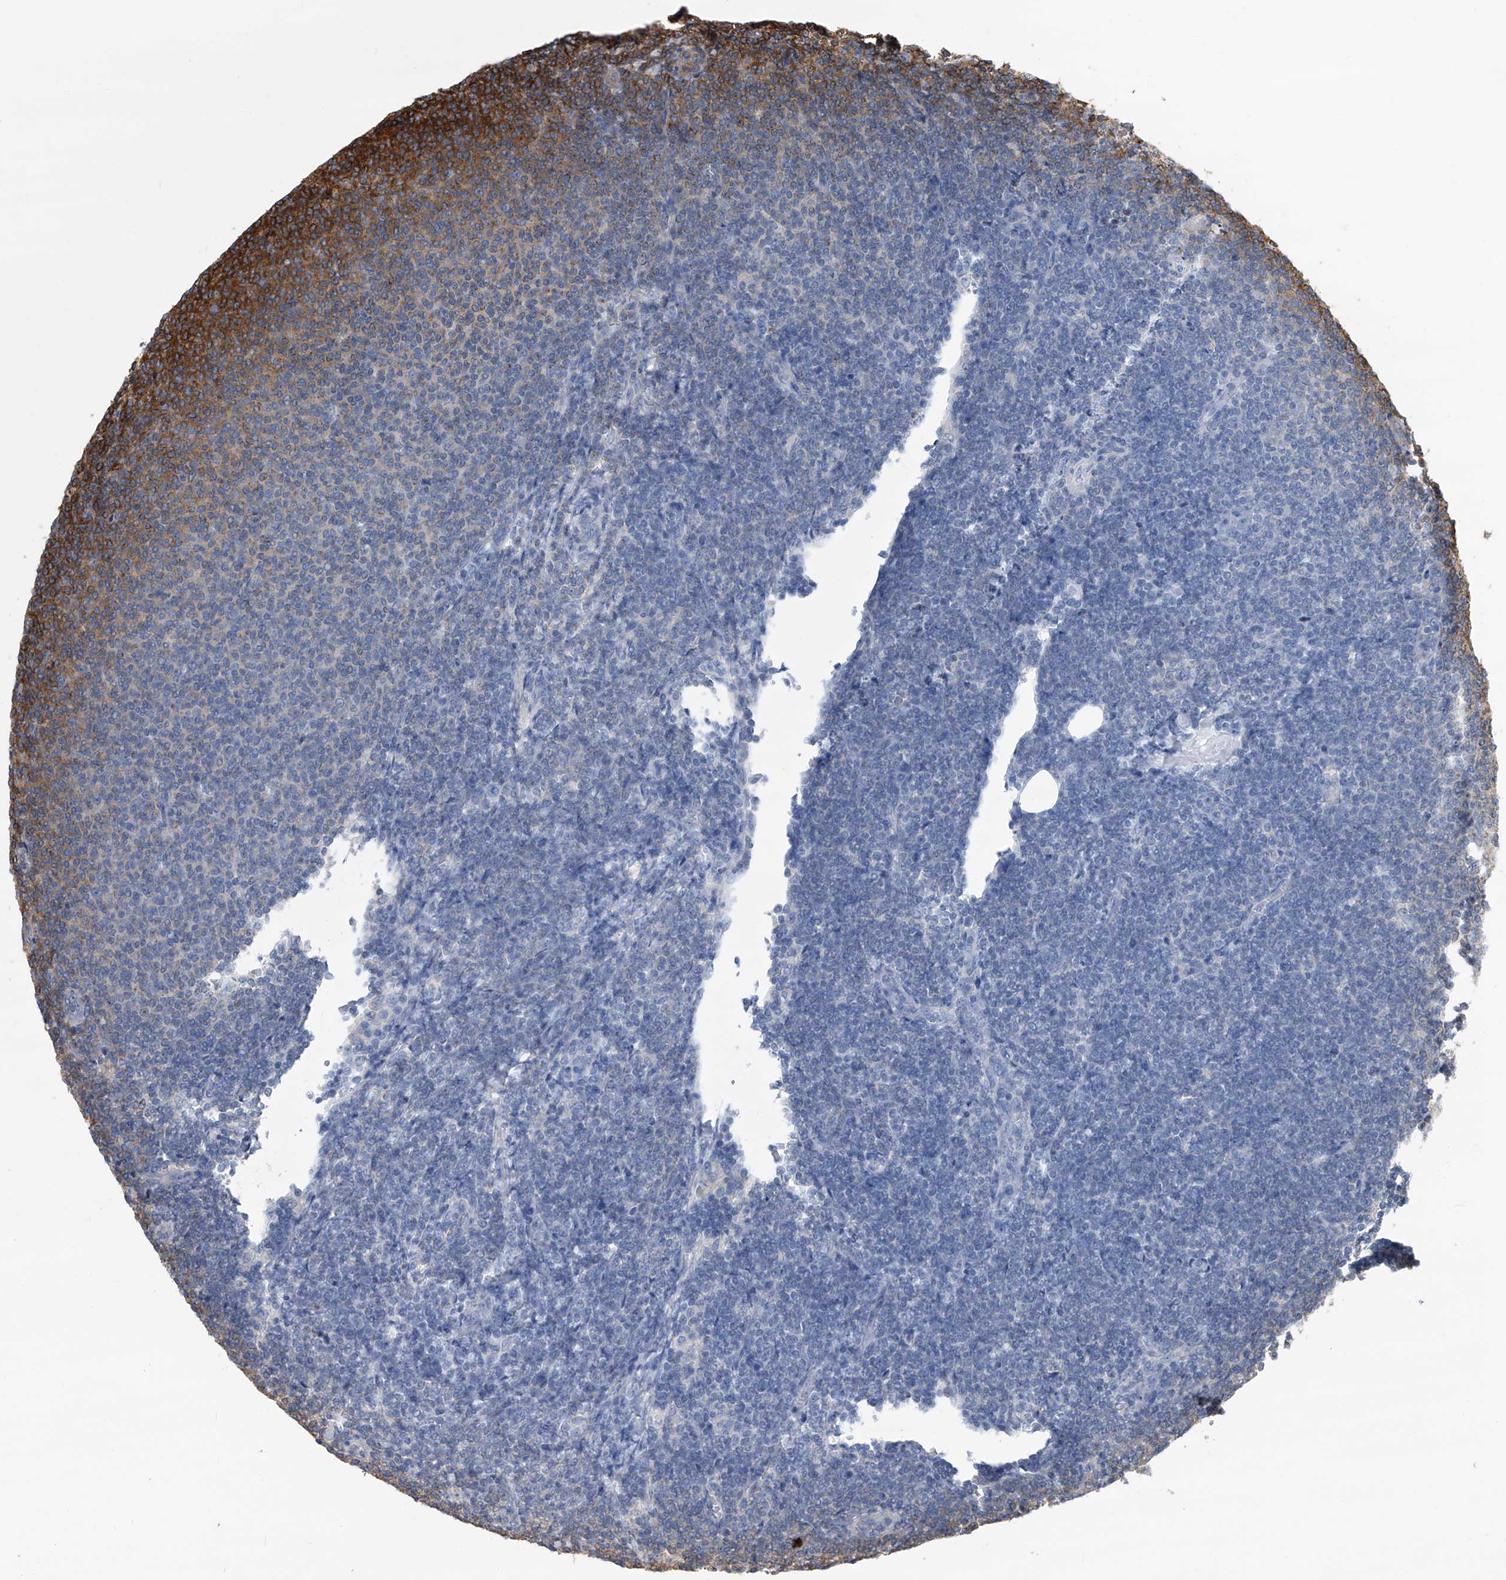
{"staining": {"intensity": "strong", "quantity": "<25%", "location": "cytoplasmic/membranous"}, "tissue": "lymphoma", "cell_type": "Tumor cells", "image_type": "cancer", "snomed": [{"axis": "morphology", "description": "Malignant lymphoma, non-Hodgkin's type, Low grade"}, {"axis": "topography", "description": "Lymph node"}], "caption": "Tumor cells demonstrate medium levels of strong cytoplasmic/membranous positivity in approximately <25% of cells in human low-grade malignant lymphoma, non-Hodgkin's type.", "gene": "PISD", "patient": {"sex": "male", "age": 66}}